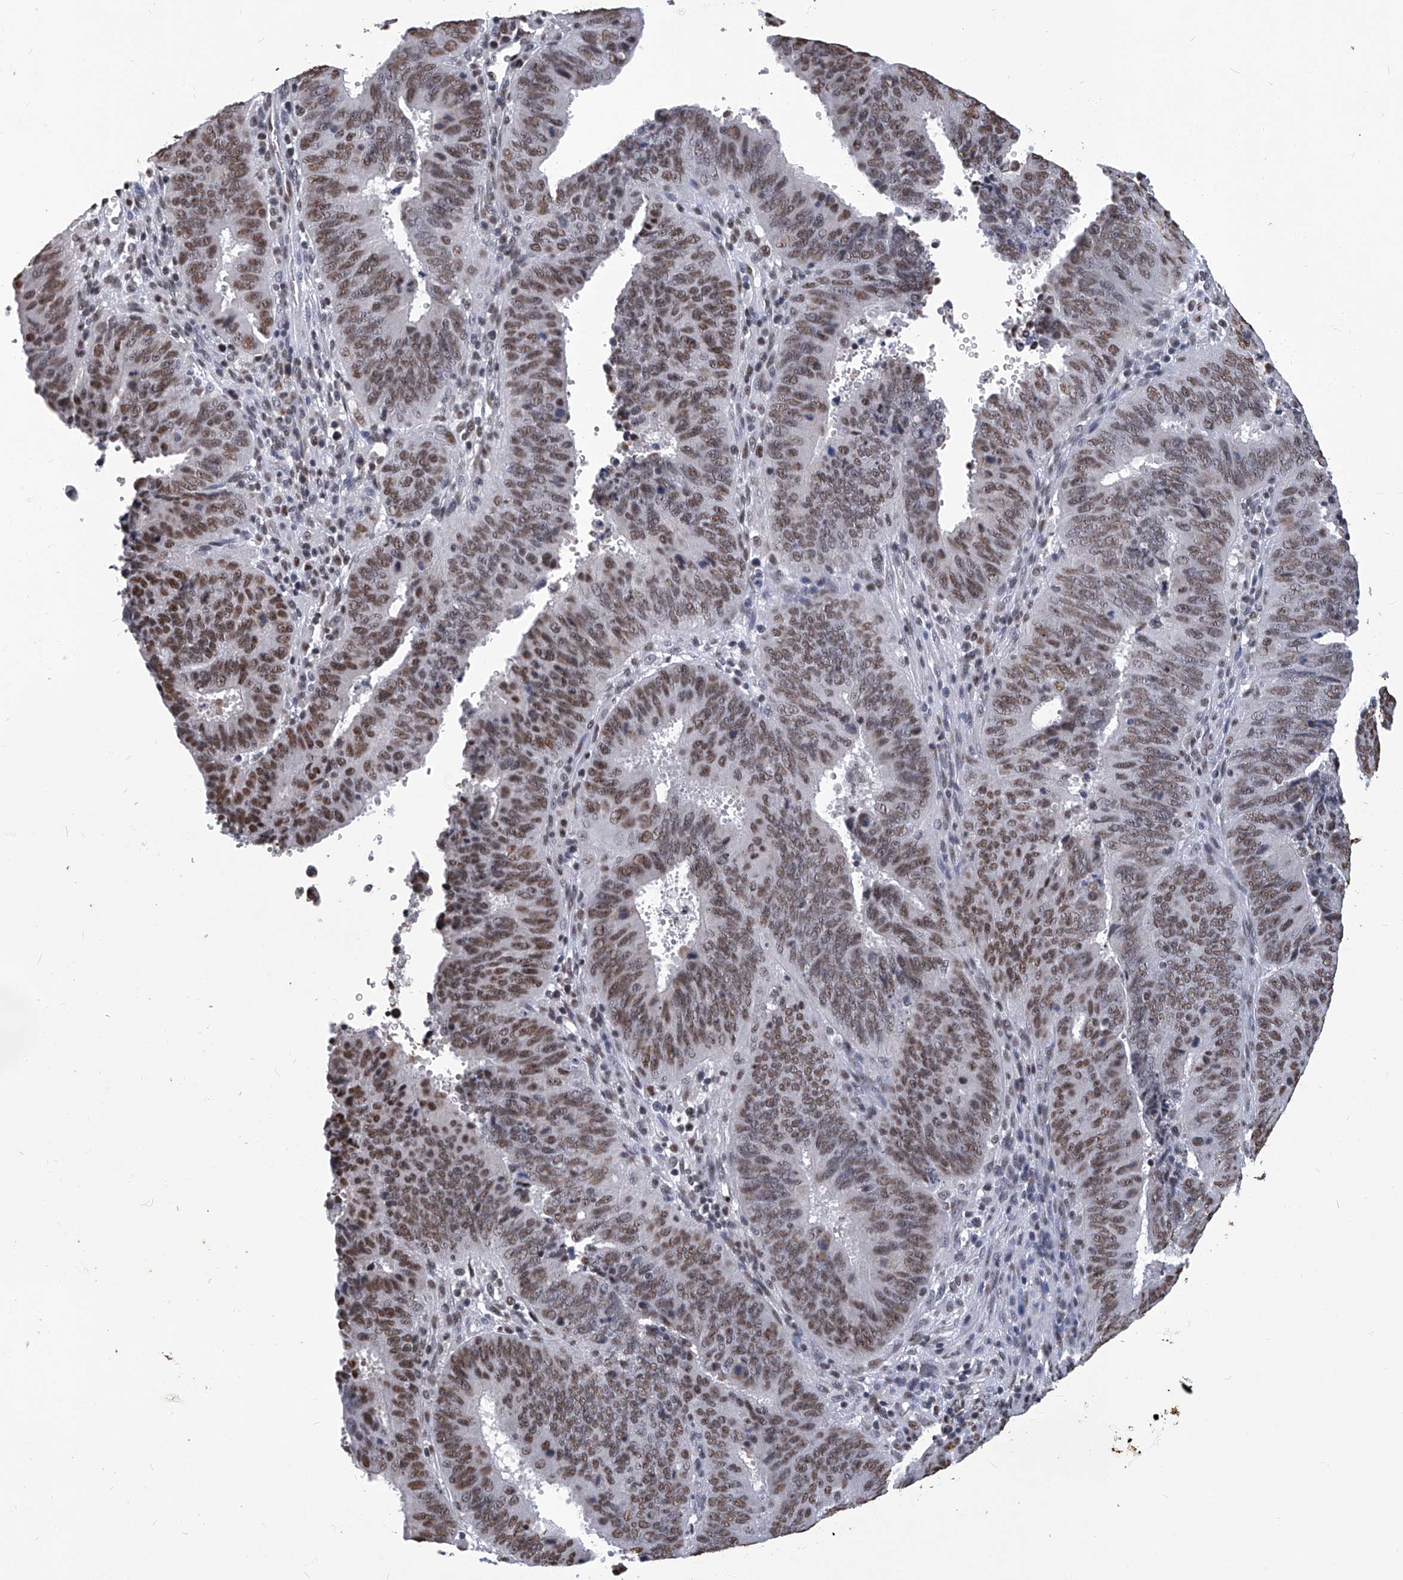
{"staining": {"intensity": "moderate", "quantity": ">75%", "location": "nuclear"}, "tissue": "cervical cancer", "cell_type": "Tumor cells", "image_type": "cancer", "snomed": [{"axis": "morphology", "description": "Adenocarcinoma, NOS"}, {"axis": "topography", "description": "Cervix"}], "caption": "There is medium levels of moderate nuclear staining in tumor cells of adenocarcinoma (cervical), as demonstrated by immunohistochemical staining (brown color).", "gene": "HBP1", "patient": {"sex": "female", "age": 44}}